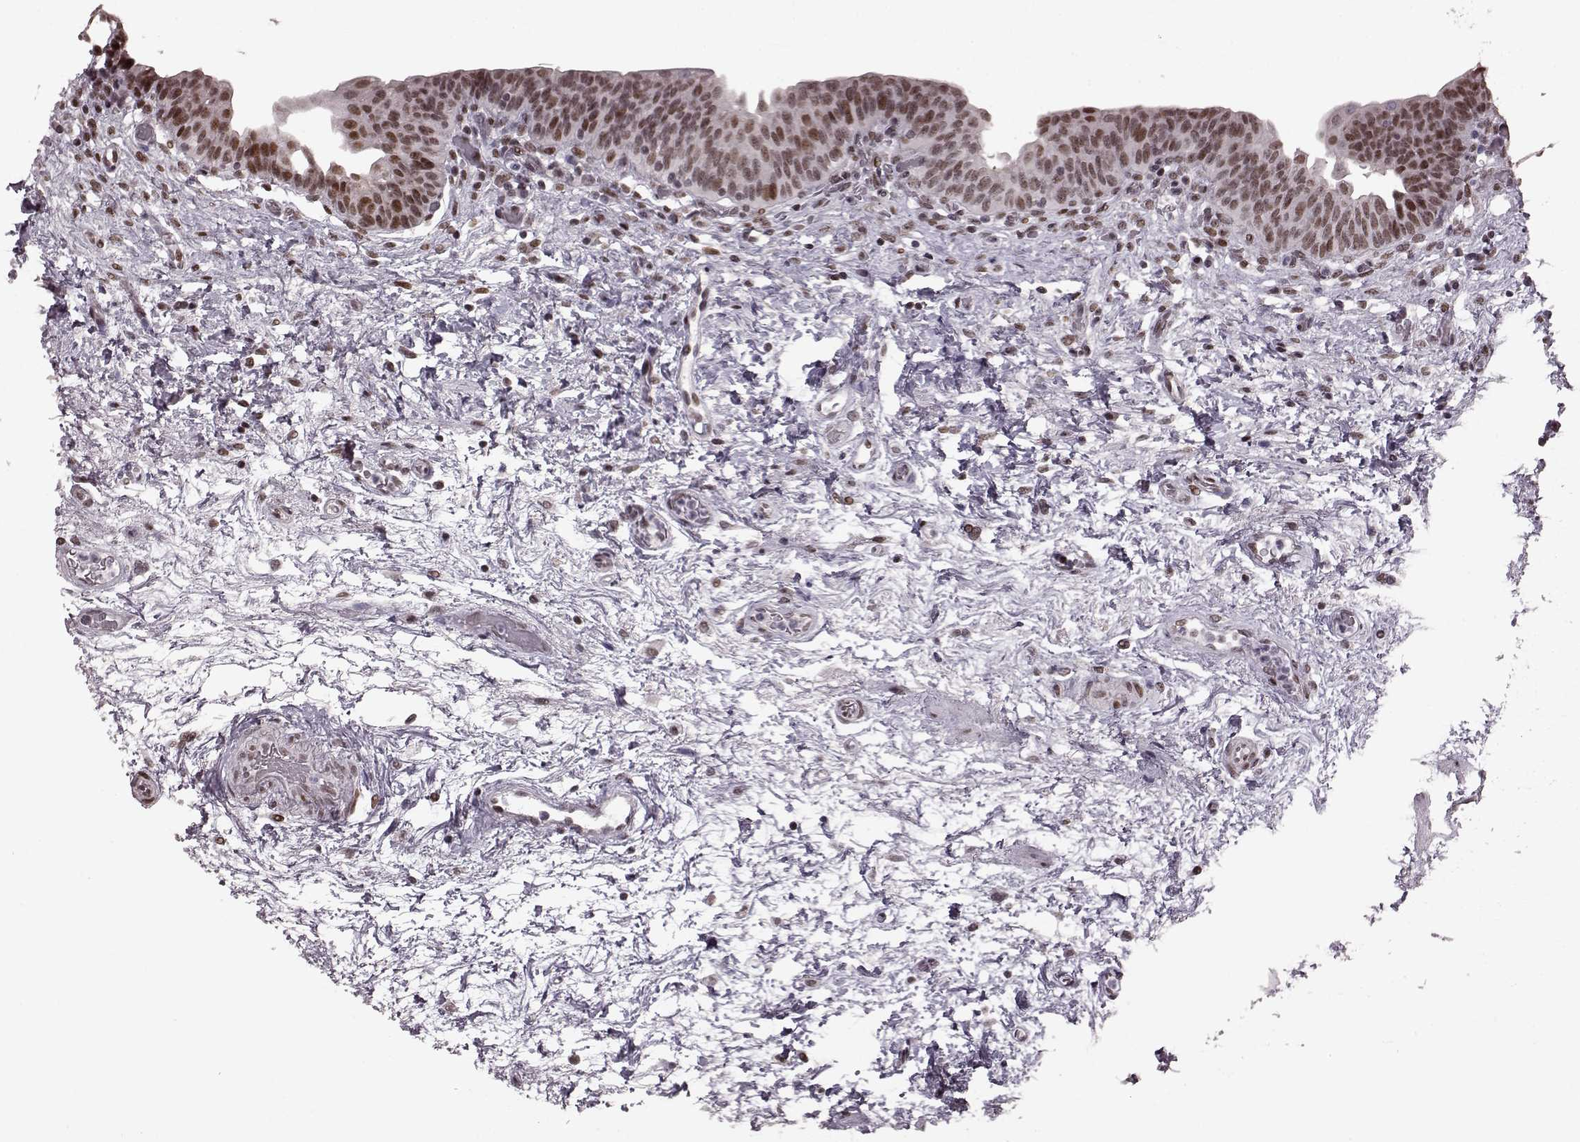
{"staining": {"intensity": "moderate", "quantity": ">75%", "location": "nuclear"}, "tissue": "urinary bladder", "cell_type": "Urothelial cells", "image_type": "normal", "snomed": [{"axis": "morphology", "description": "Normal tissue, NOS"}, {"axis": "topography", "description": "Urinary bladder"}], "caption": "A micrograph of urinary bladder stained for a protein displays moderate nuclear brown staining in urothelial cells. (DAB (3,3'-diaminobenzidine) IHC, brown staining for protein, blue staining for nuclei).", "gene": "NR2C1", "patient": {"sex": "male", "age": 69}}